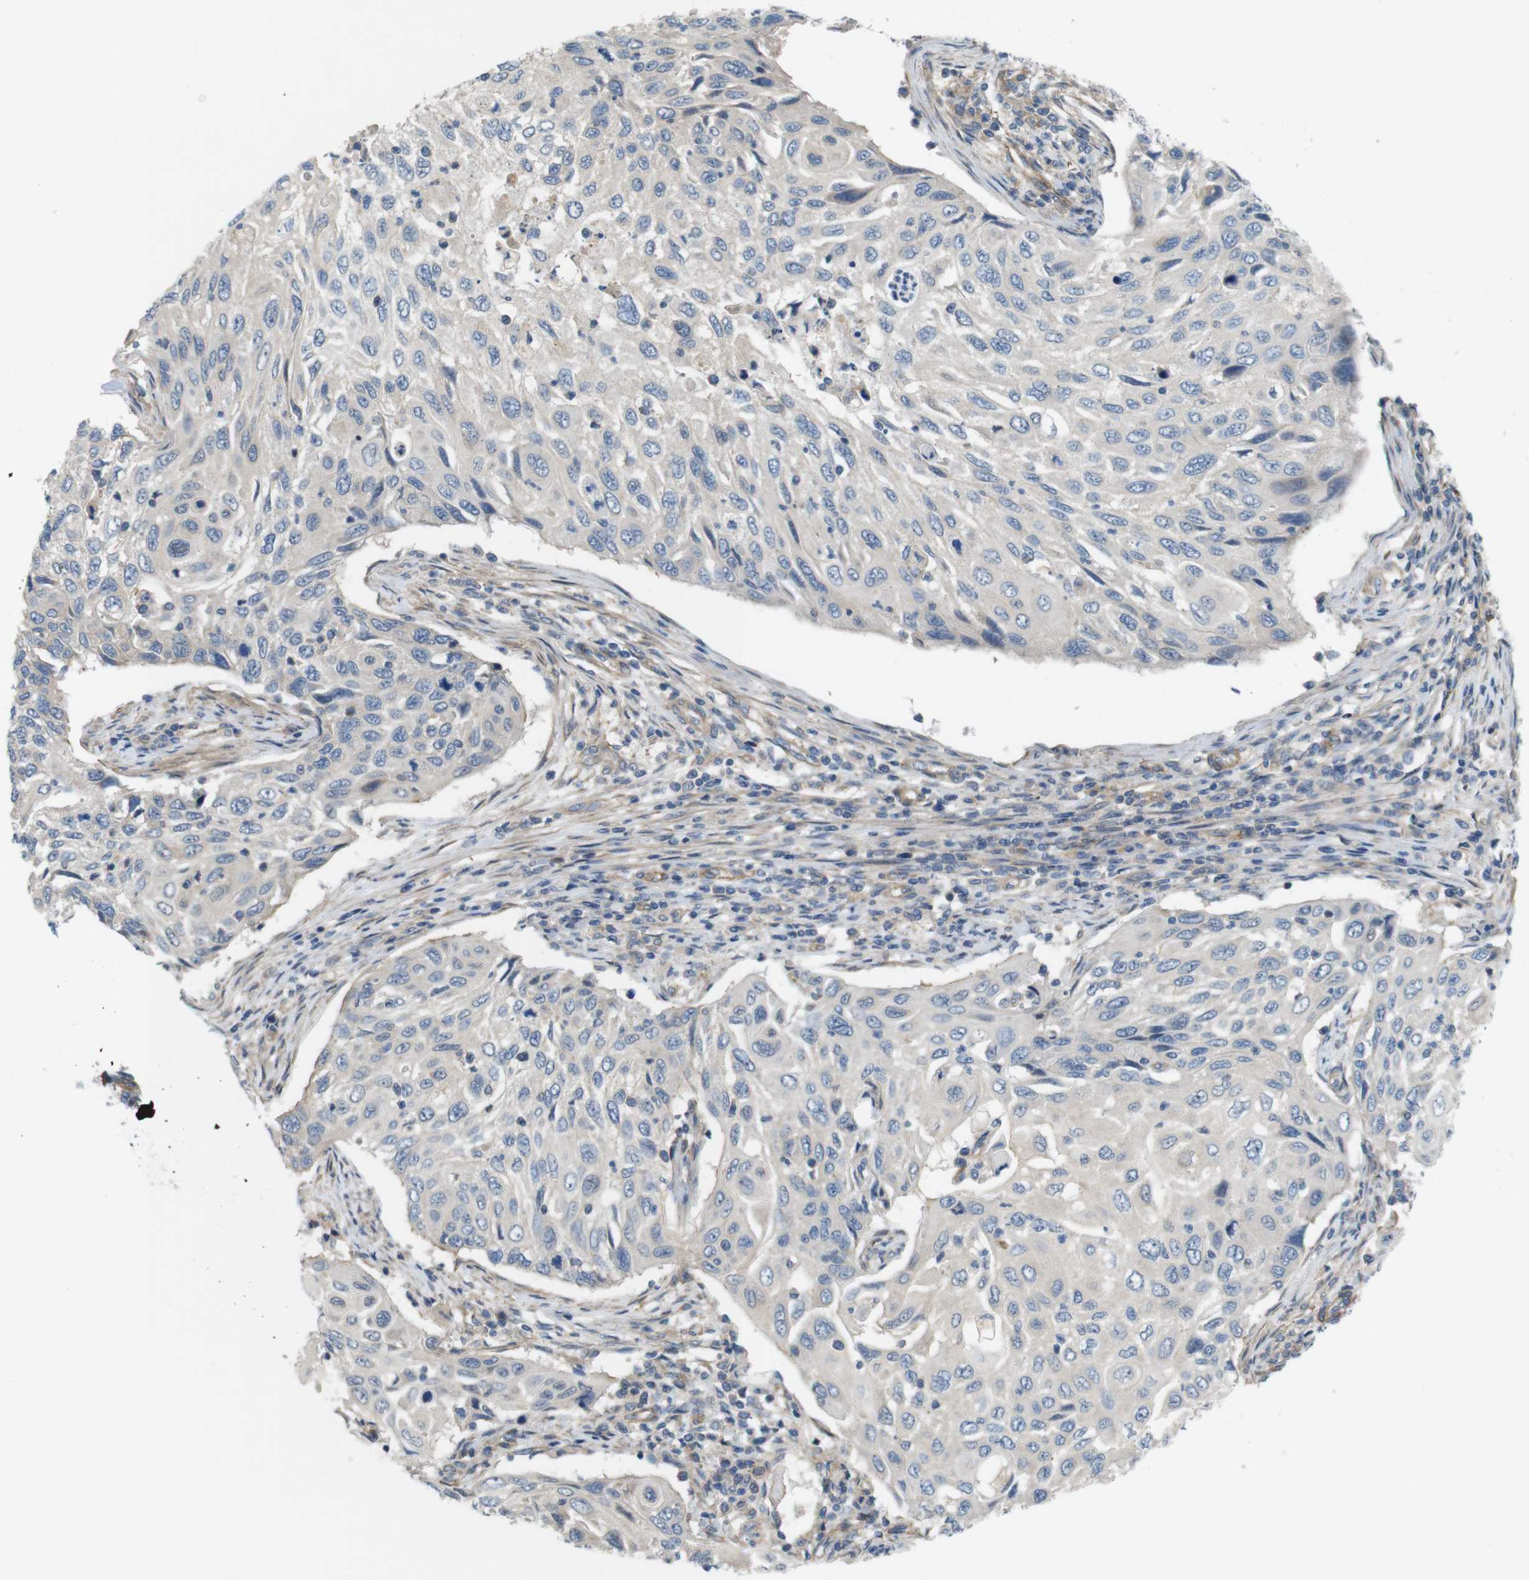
{"staining": {"intensity": "negative", "quantity": "none", "location": "none"}, "tissue": "cervical cancer", "cell_type": "Tumor cells", "image_type": "cancer", "snomed": [{"axis": "morphology", "description": "Squamous cell carcinoma, NOS"}, {"axis": "topography", "description": "Cervix"}], "caption": "Cervical cancer was stained to show a protein in brown. There is no significant positivity in tumor cells. (Brightfield microscopy of DAB IHC at high magnification).", "gene": "BVES", "patient": {"sex": "female", "age": 70}}